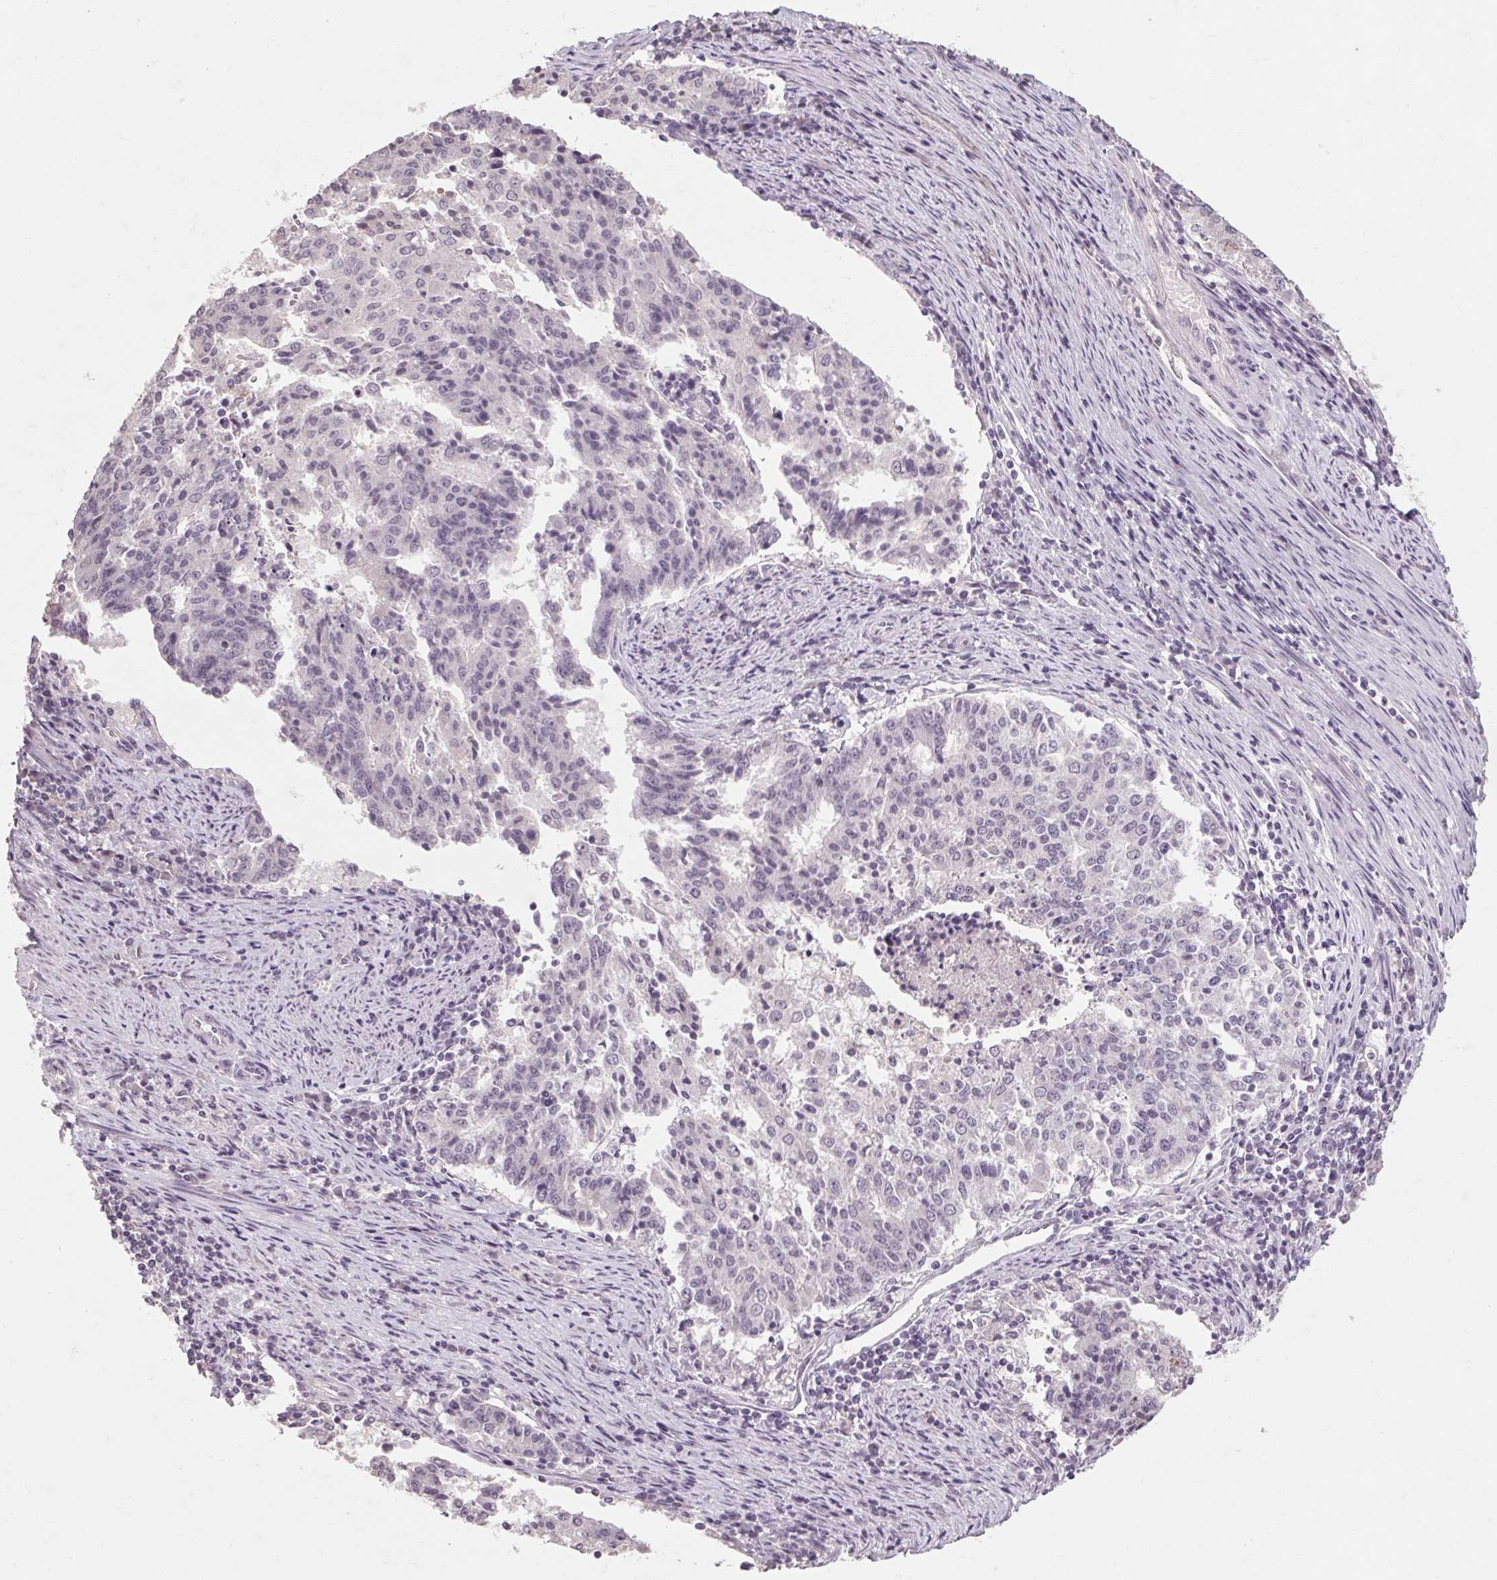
{"staining": {"intensity": "negative", "quantity": "none", "location": "none"}, "tissue": "endometrial cancer", "cell_type": "Tumor cells", "image_type": "cancer", "snomed": [{"axis": "morphology", "description": "Adenocarcinoma, NOS"}, {"axis": "topography", "description": "Endometrium"}], "caption": "Image shows no protein positivity in tumor cells of endometrial adenocarcinoma tissue. The staining was performed using DAB to visualize the protein expression in brown, while the nuclei were stained in blue with hematoxylin (Magnification: 20x).", "gene": "POMC", "patient": {"sex": "female", "age": 82}}